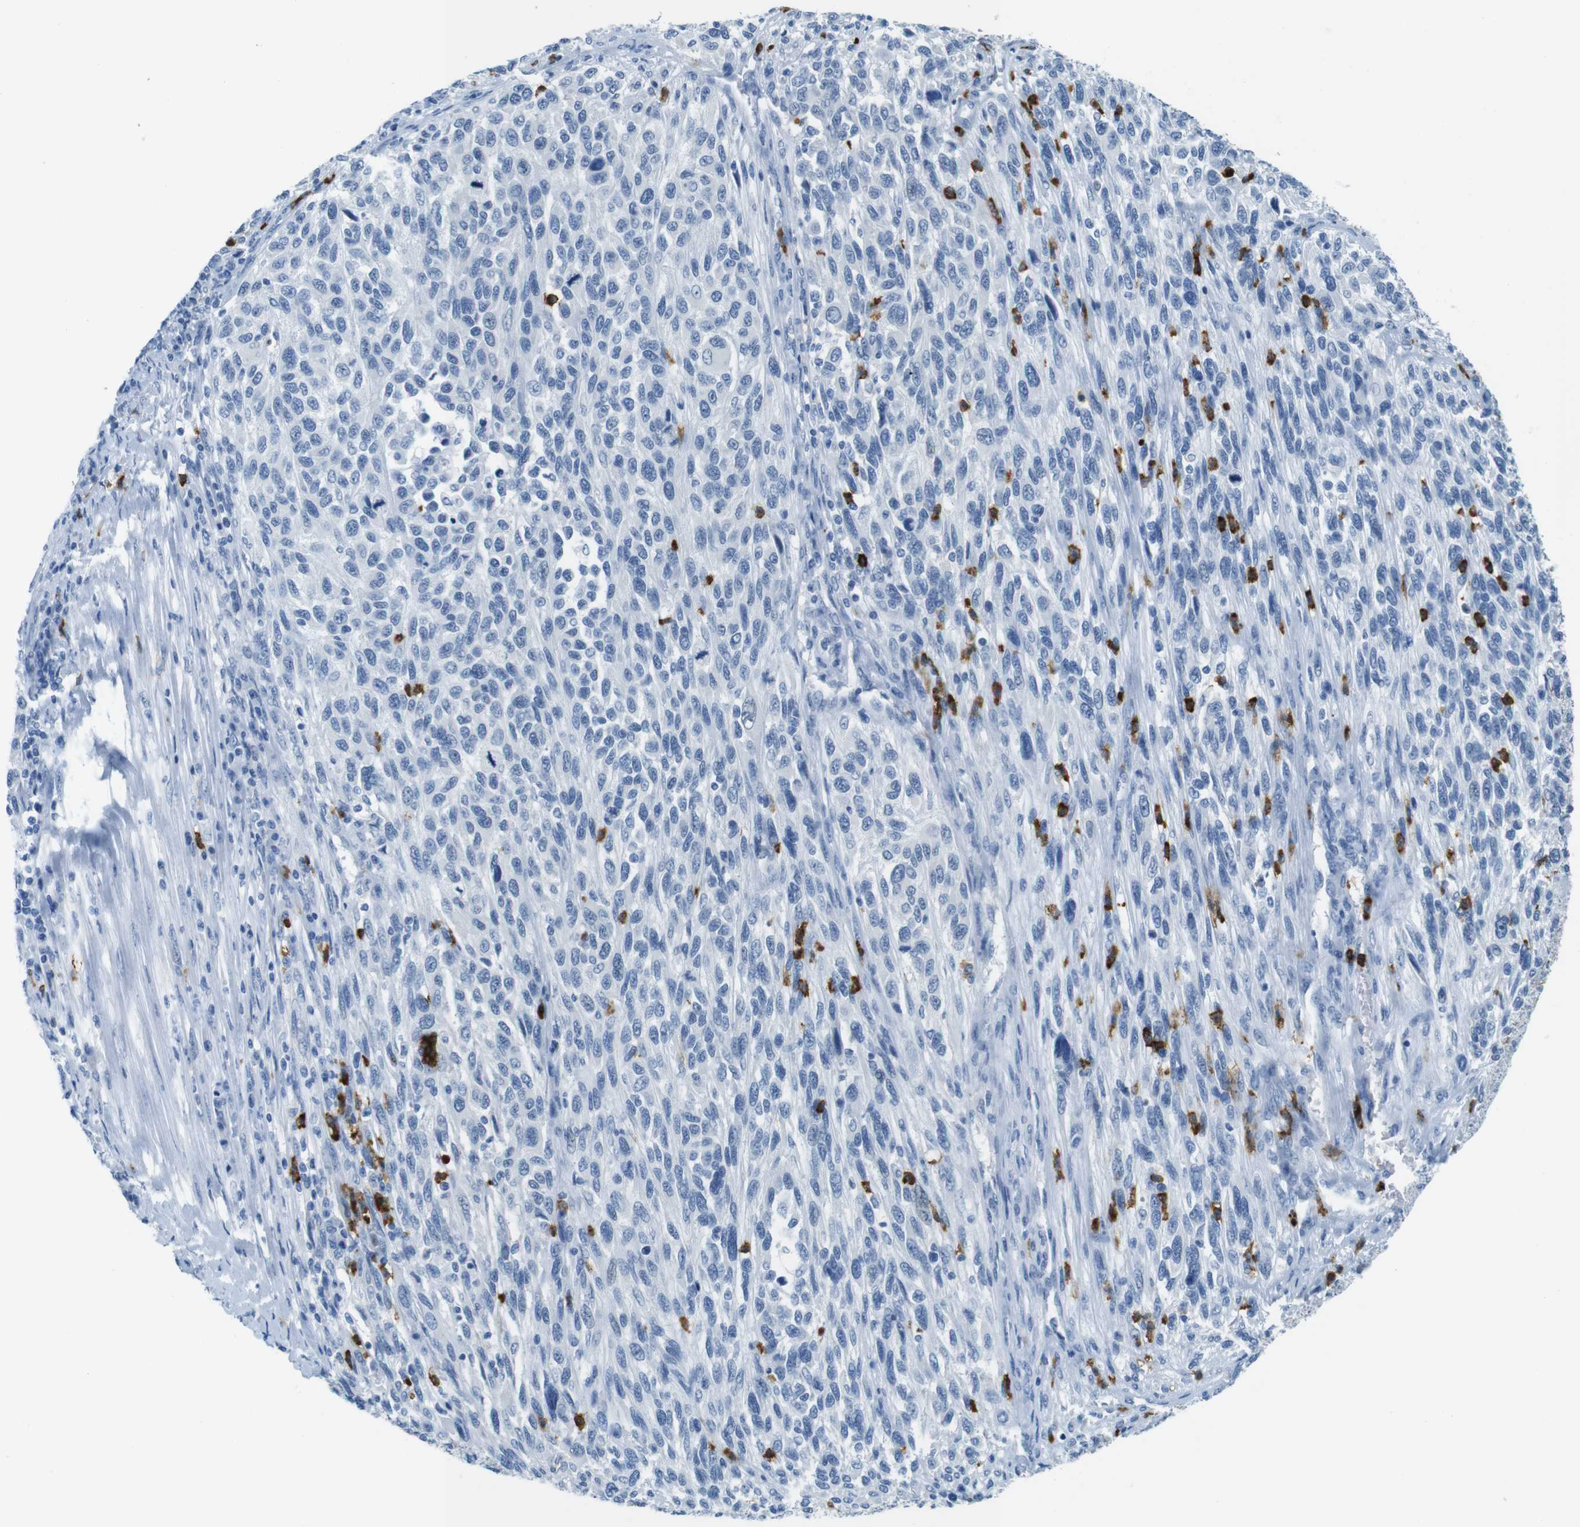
{"staining": {"intensity": "negative", "quantity": "none", "location": "none"}, "tissue": "melanoma", "cell_type": "Tumor cells", "image_type": "cancer", "snomed": [{"axis": "morphology", "description": "Malignant melanoma, Metastatic site"}, {"axis": "topography", "description": "Lymph node"}], "caption": "The histopathology image shows no staining of tumor cells in malignant melanoma (metastatic site).", "gene": "MCEMP1", "patient": {"sex": "male", "age": 61}}